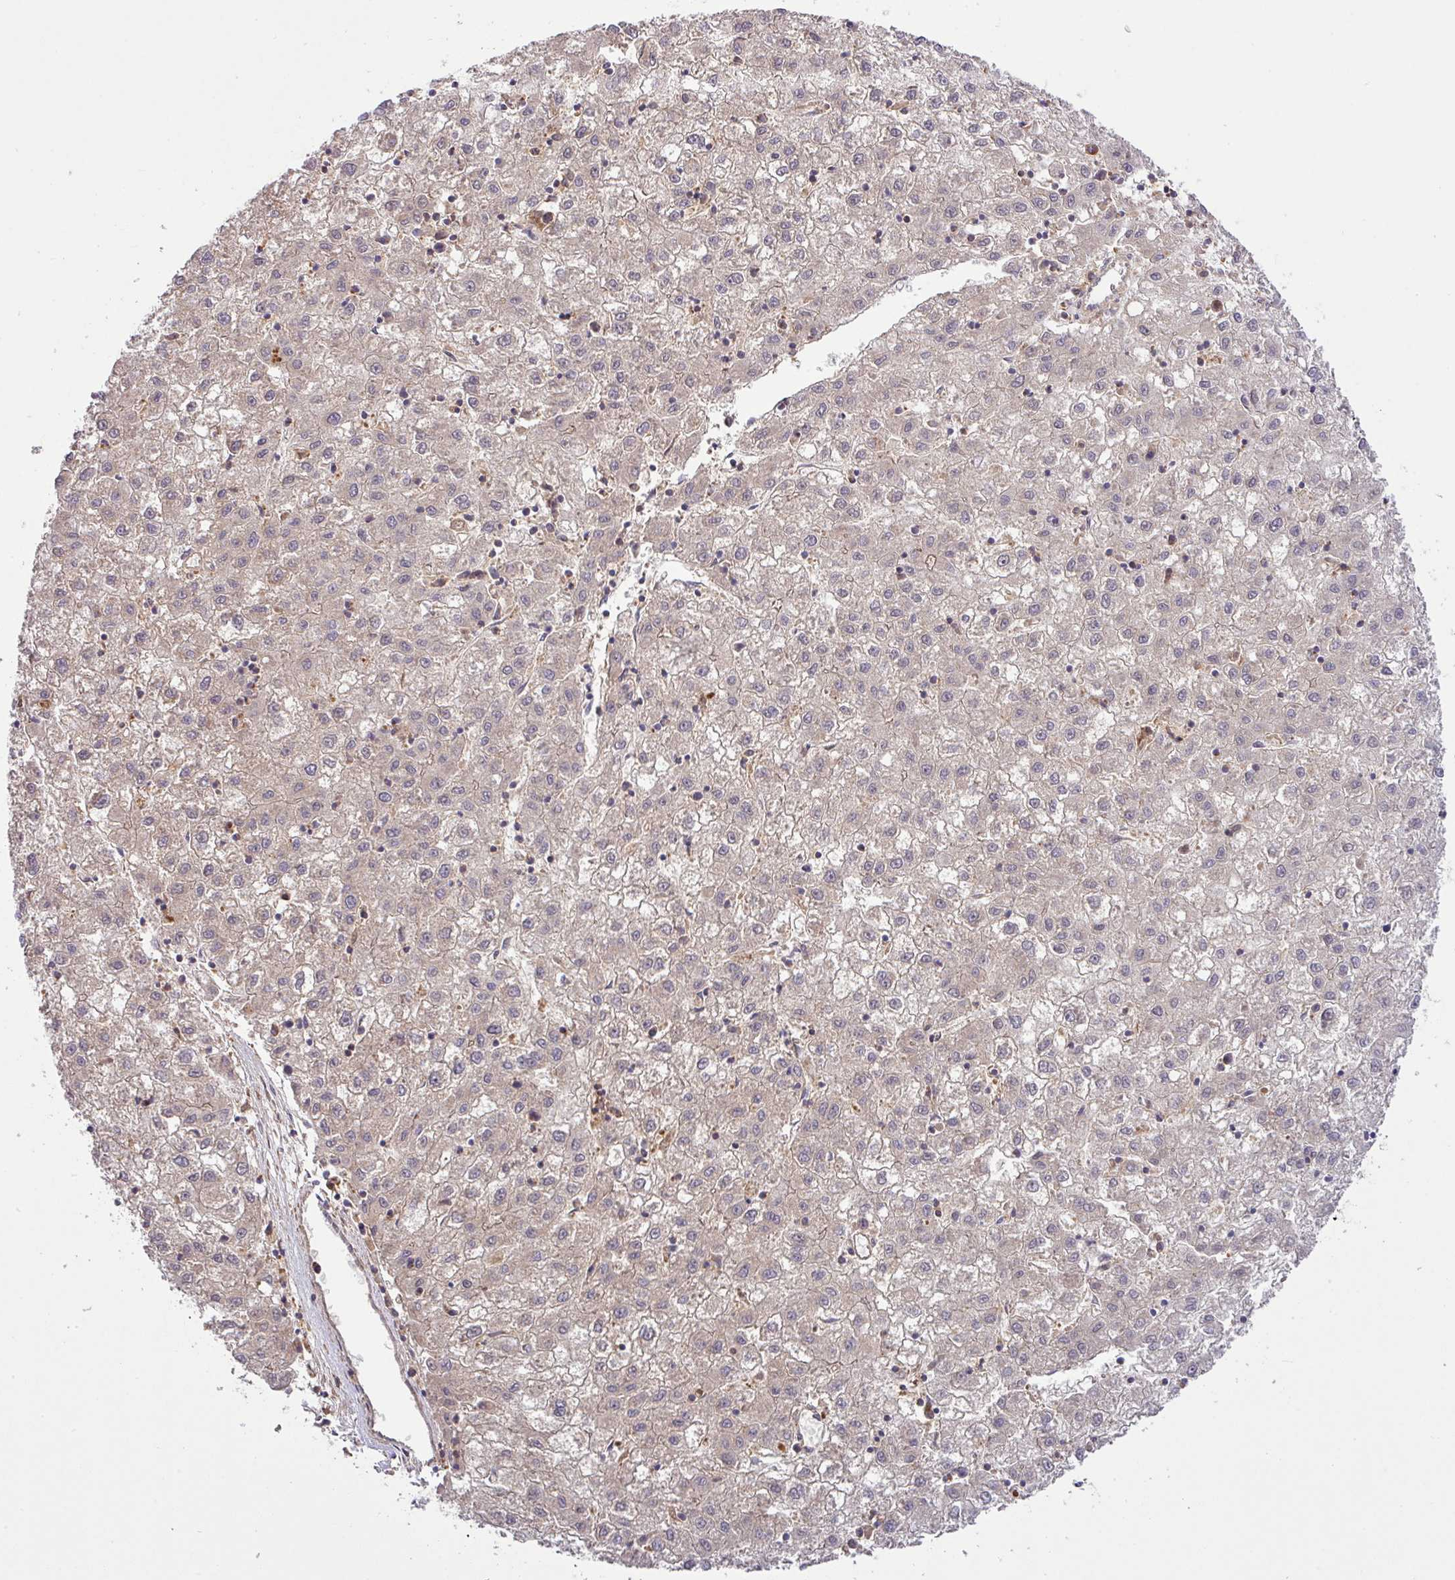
{"staining": {"intensity": "negative", "quantity": "none", "location": "none"}, "tissue": "liver cancer", "cell_type": "Tumor cells", "image_type": "cancer", "snomed": [{"axis": "morphology", "description": "Carcinoma, Hepatocellular, NOS"}, {"axis": "topography", "description": "Liver"}], "caption": "Tumor cells are negative for brown protein staining in liver hepatocellular carcinoma.", "gene": "ARPIN", "patient": {"sex": "male", "age": 72}}